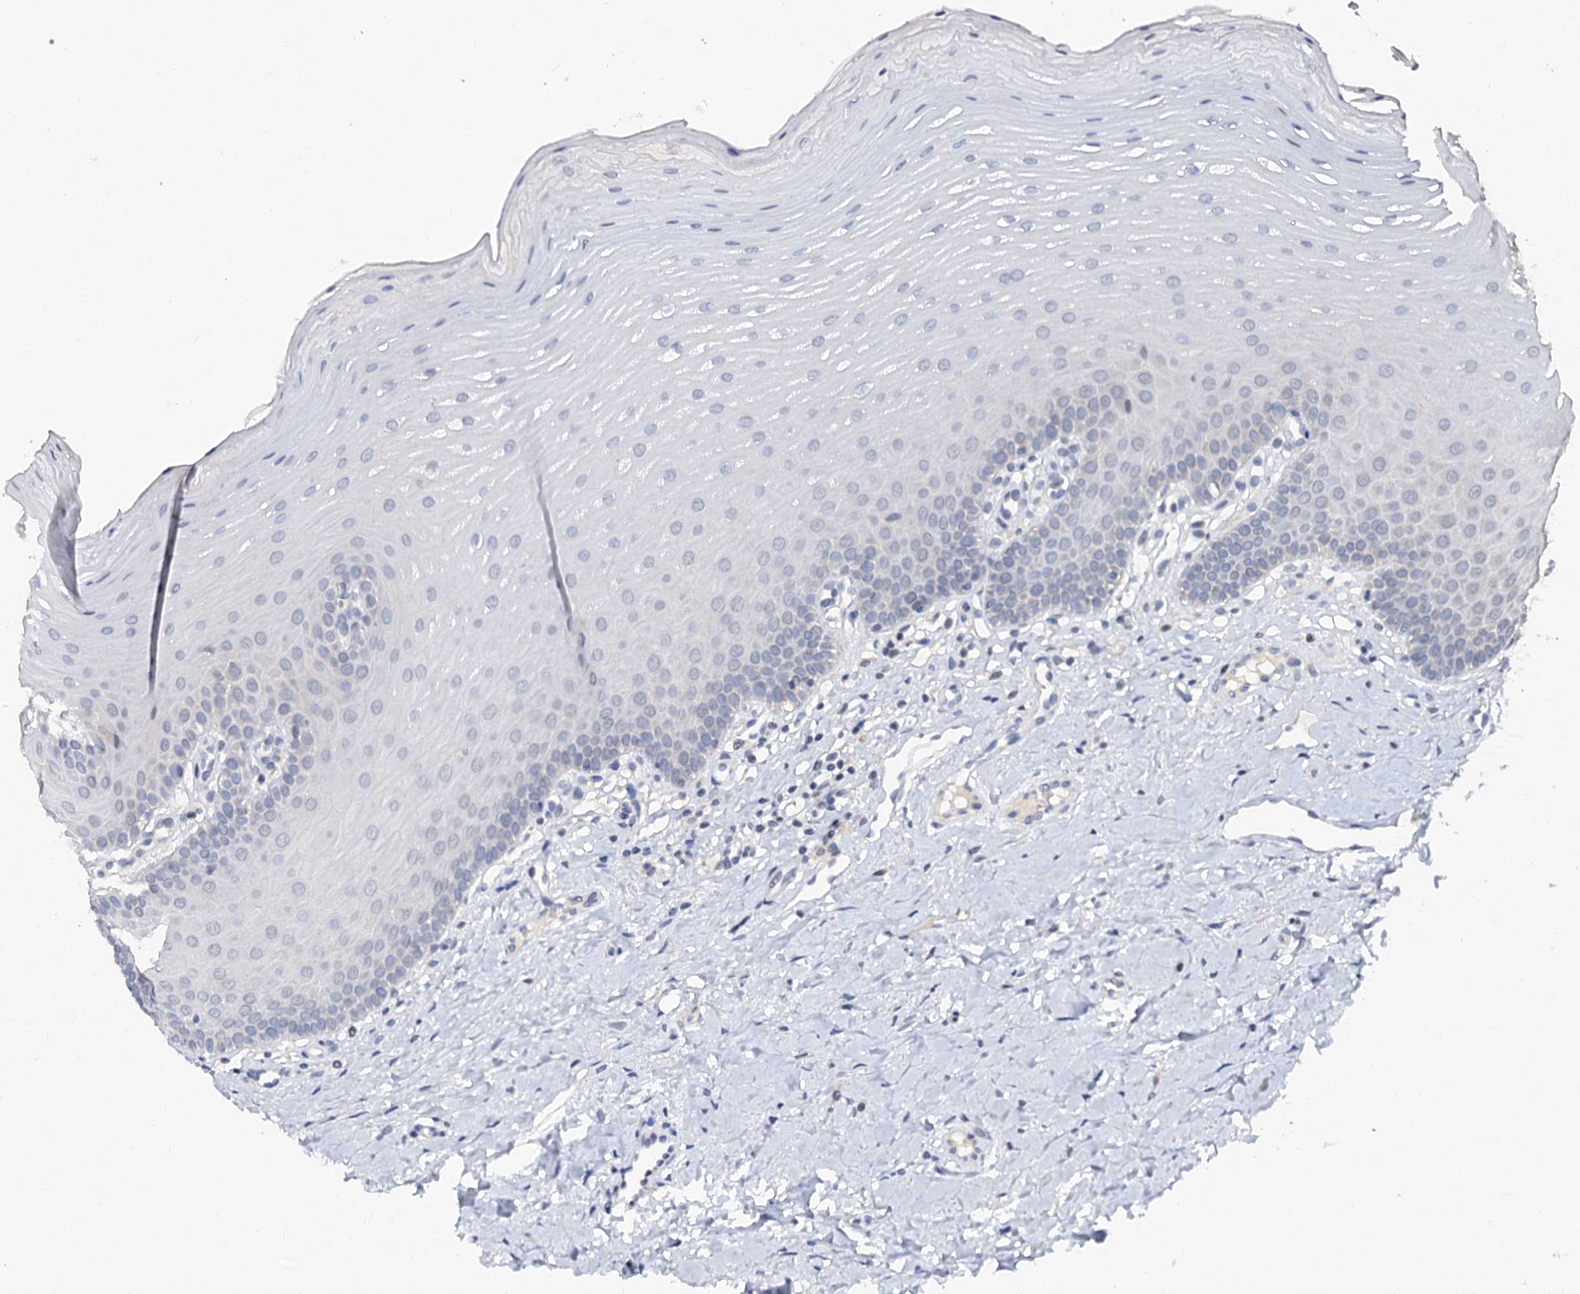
{"staining": {"intensity": "negative", "quantity": "none", "location": "none"}, "tissue": "oral mucosa", "cell_type": "Squamous epithelial cells", "image_type": "normal", "snomed": [{"axis": "morphology", "description": "Normal tissue, NOS"}, {"axis": "topography", "description": "Oral tissue"}], "caption": "Image shows no significant protein positivity in squamous epithelial cells of benign oral mucosa. Brightfield microscopy of IHC stained with DAB (3,3'-diaminobenzidine) (brown) and hematoxylin (blue), captured at high magnification.", "gene": "NALF1", "patient": {"sex": "female", "age": 39}}